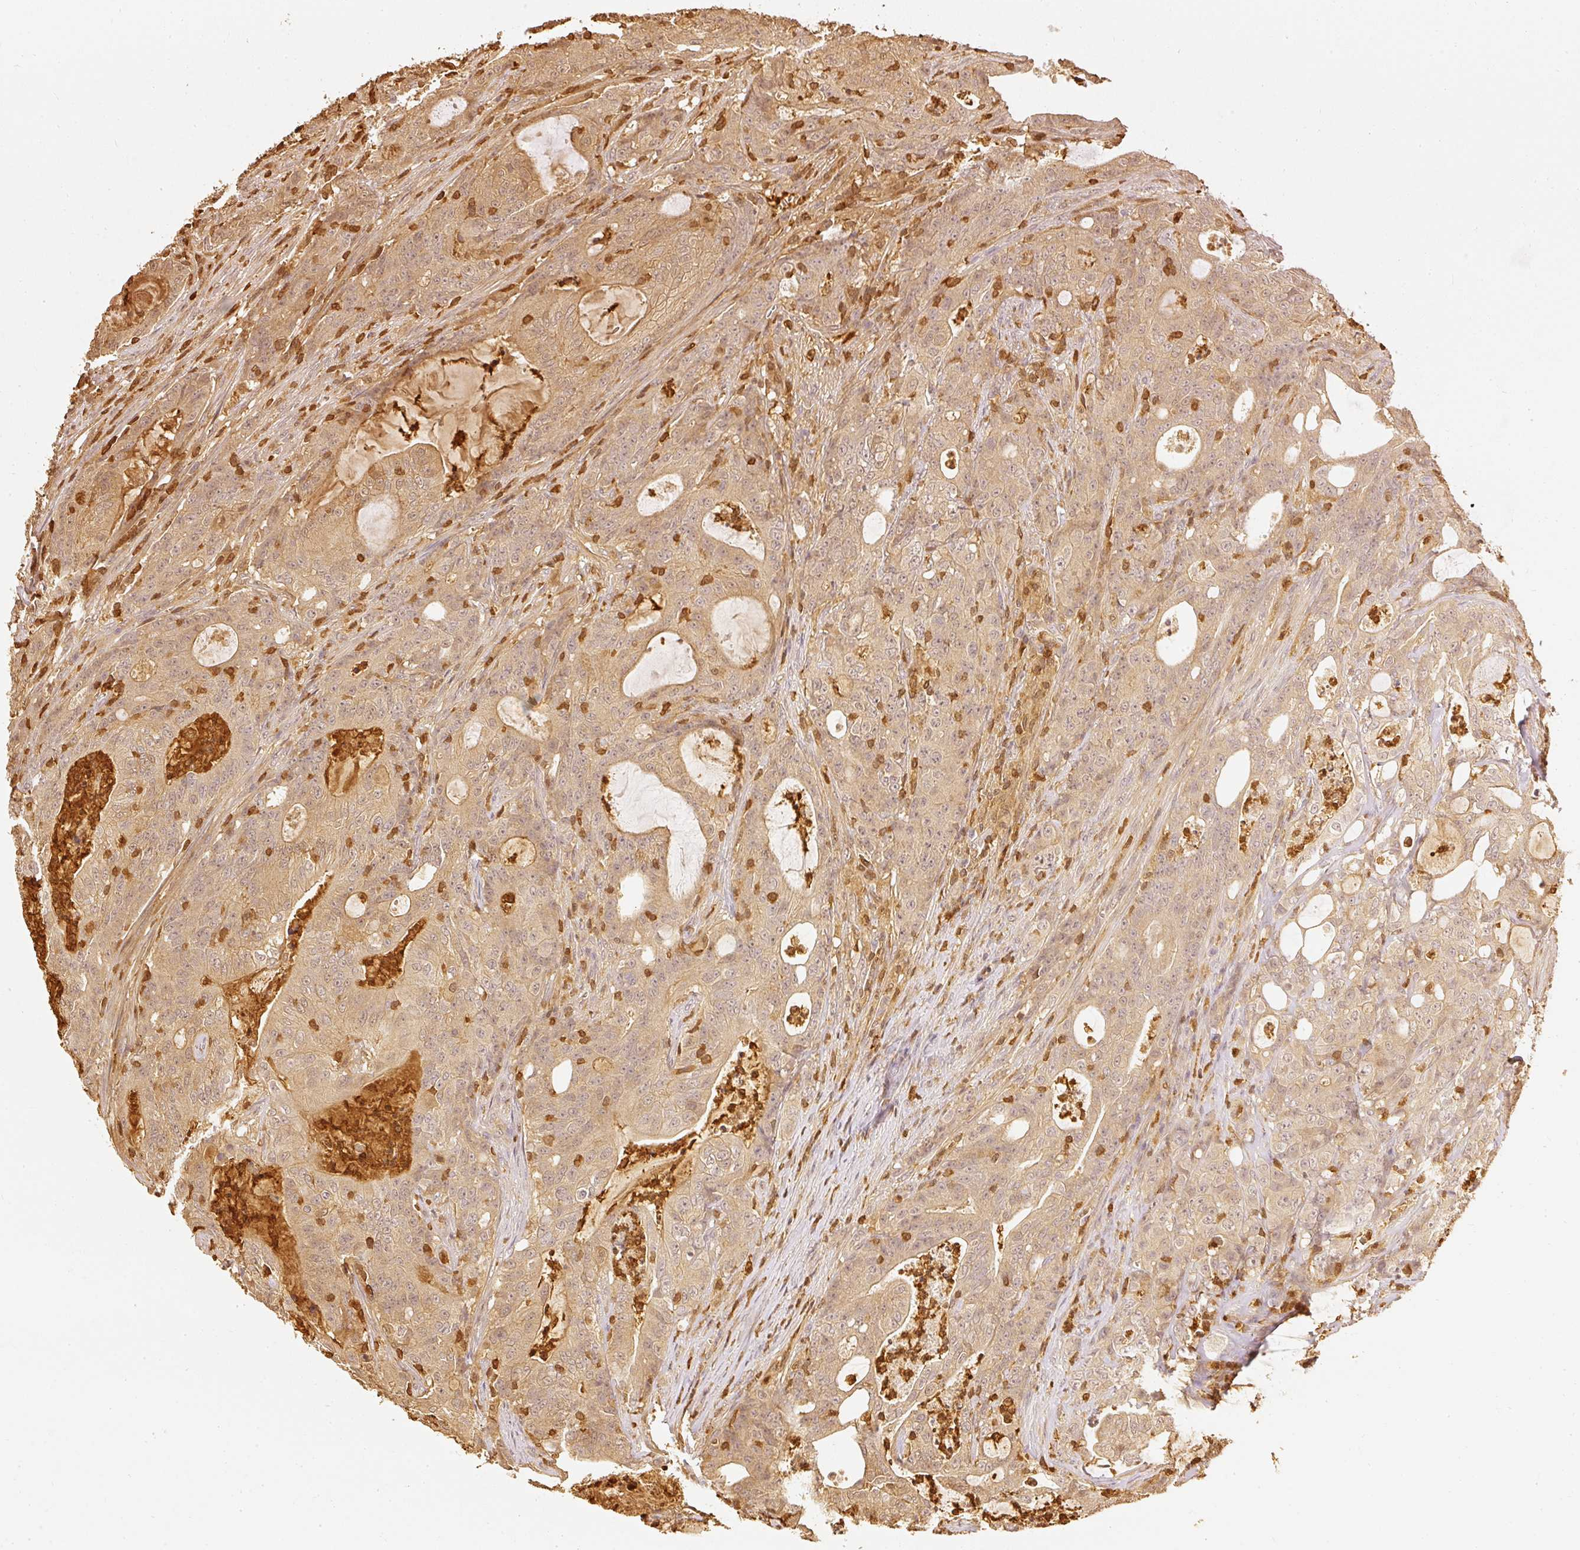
{"staining": {"intensity": "weak", "quantity": ">75%", "location": "cytoplasmic/membranous"}, "tissue": "colorectal cancer", "cell_type": "Tumor cells", "image_type": "cancer", "snomed": [{"axis": "morphology", "description": "Adenocarcinoma, NOS"}, {"axis": "topography", "description": "Colon"}], "caption": "Immunohistochemical staining of human colorectal cancer (adenocarcinoma) demonstrates low levels of weak cytoplasmic/membranous protein expression in approximately >75% of tumor cells.", "gene": "PFN1", "patient": {"sex": "male", "age": 83}}